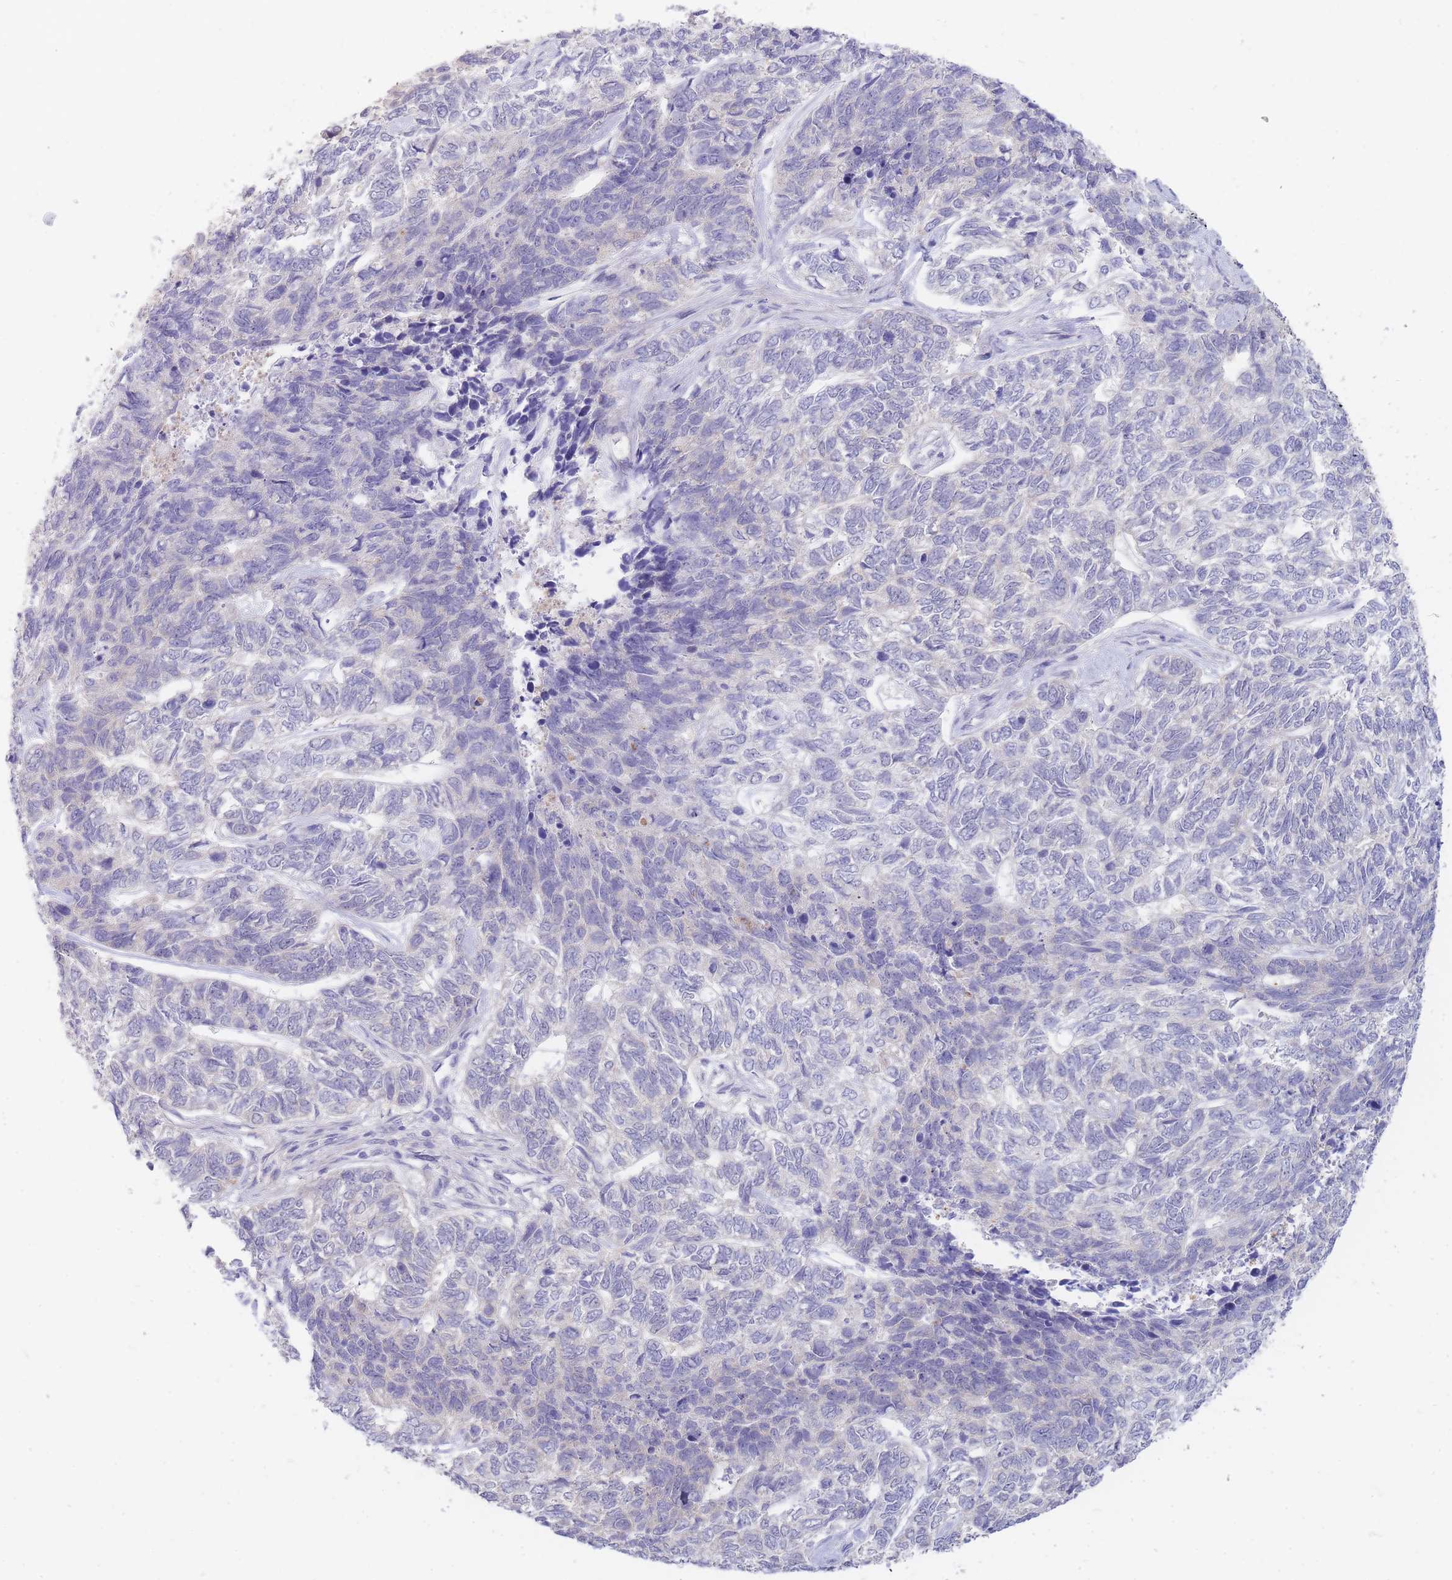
{"staining": {"intensity": "negative", "quantity": "none", "location": "none"}, "tissue": "skin cancer", "cell_type": "Tumor cells", "image_type": "cancer", "snomed": [{"axis": "morphology", "description": "Basal cell carcinoma"}, {"axis": "topography", "description": "Skin"}], "caption": "Photomicrograph shows no protein staining in tumor cells of skin cancer (basal cell carcinoma) tissue.", "gene": "SUGT1", "patient": {"sex": "female", "age": 65}}